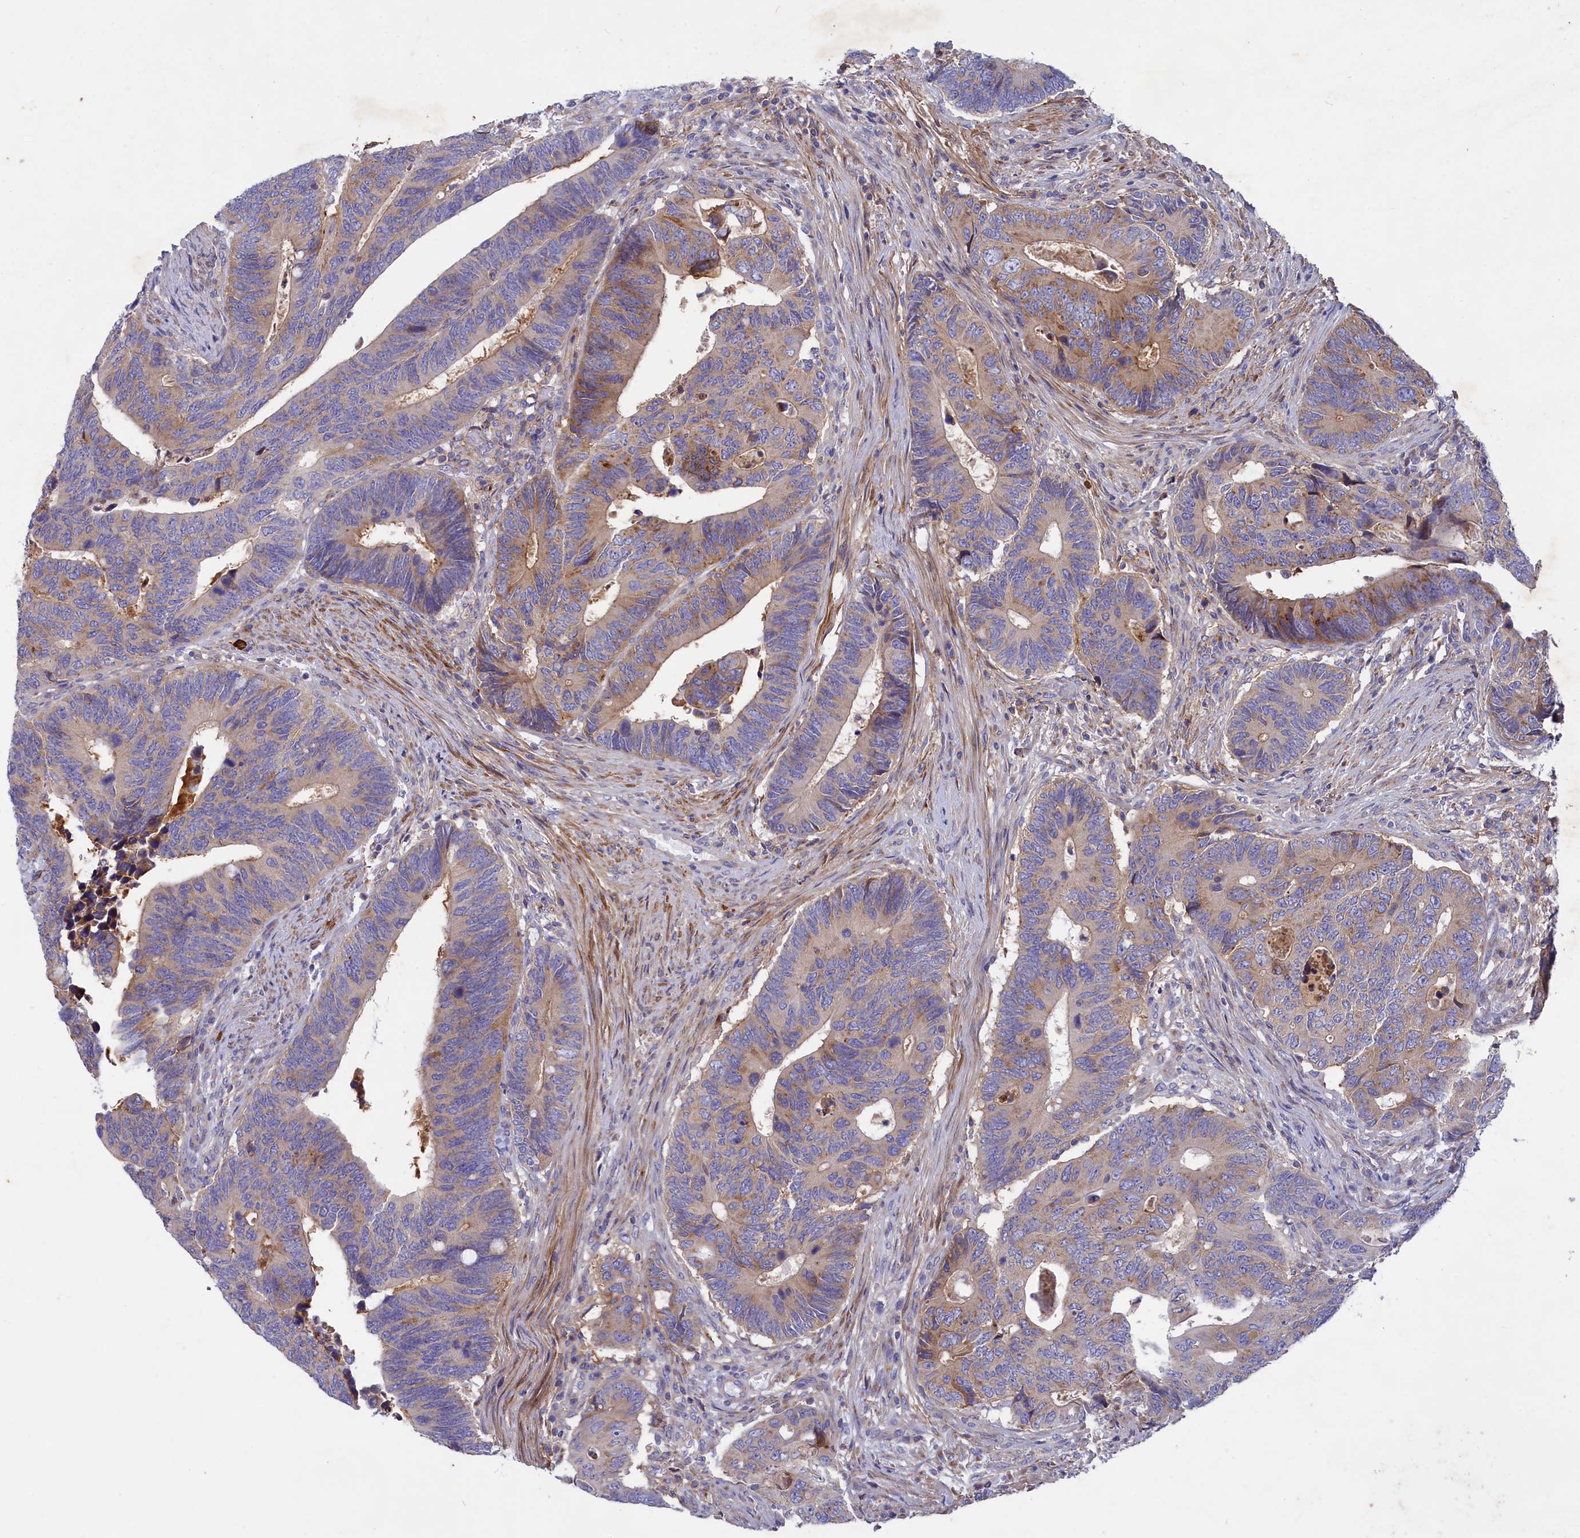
{"staining": {"intensity": "moderate", "quantity": "25%-75%", "location": "cytoplasmic/membranous"}, "tissue": "colorectal cancer", "cell_type": "Tumor cells", "image_type": "cancer", "snomed": [{"axis": "morphology", "description": "Adenocarcinoma, NOS"}, {"axis": "topography", "description": "Colon"}], "caption": "This histopathology image displays immunohistochemistry (IHC) staining of colorectal cancer (adenocarcinoma), with medium moderate cytoplasmic/membranous expression in approximately 25%-75% of tumor cells.", "gene": "SCAMP4", "patient": {"sex": "male", "age": 87}}